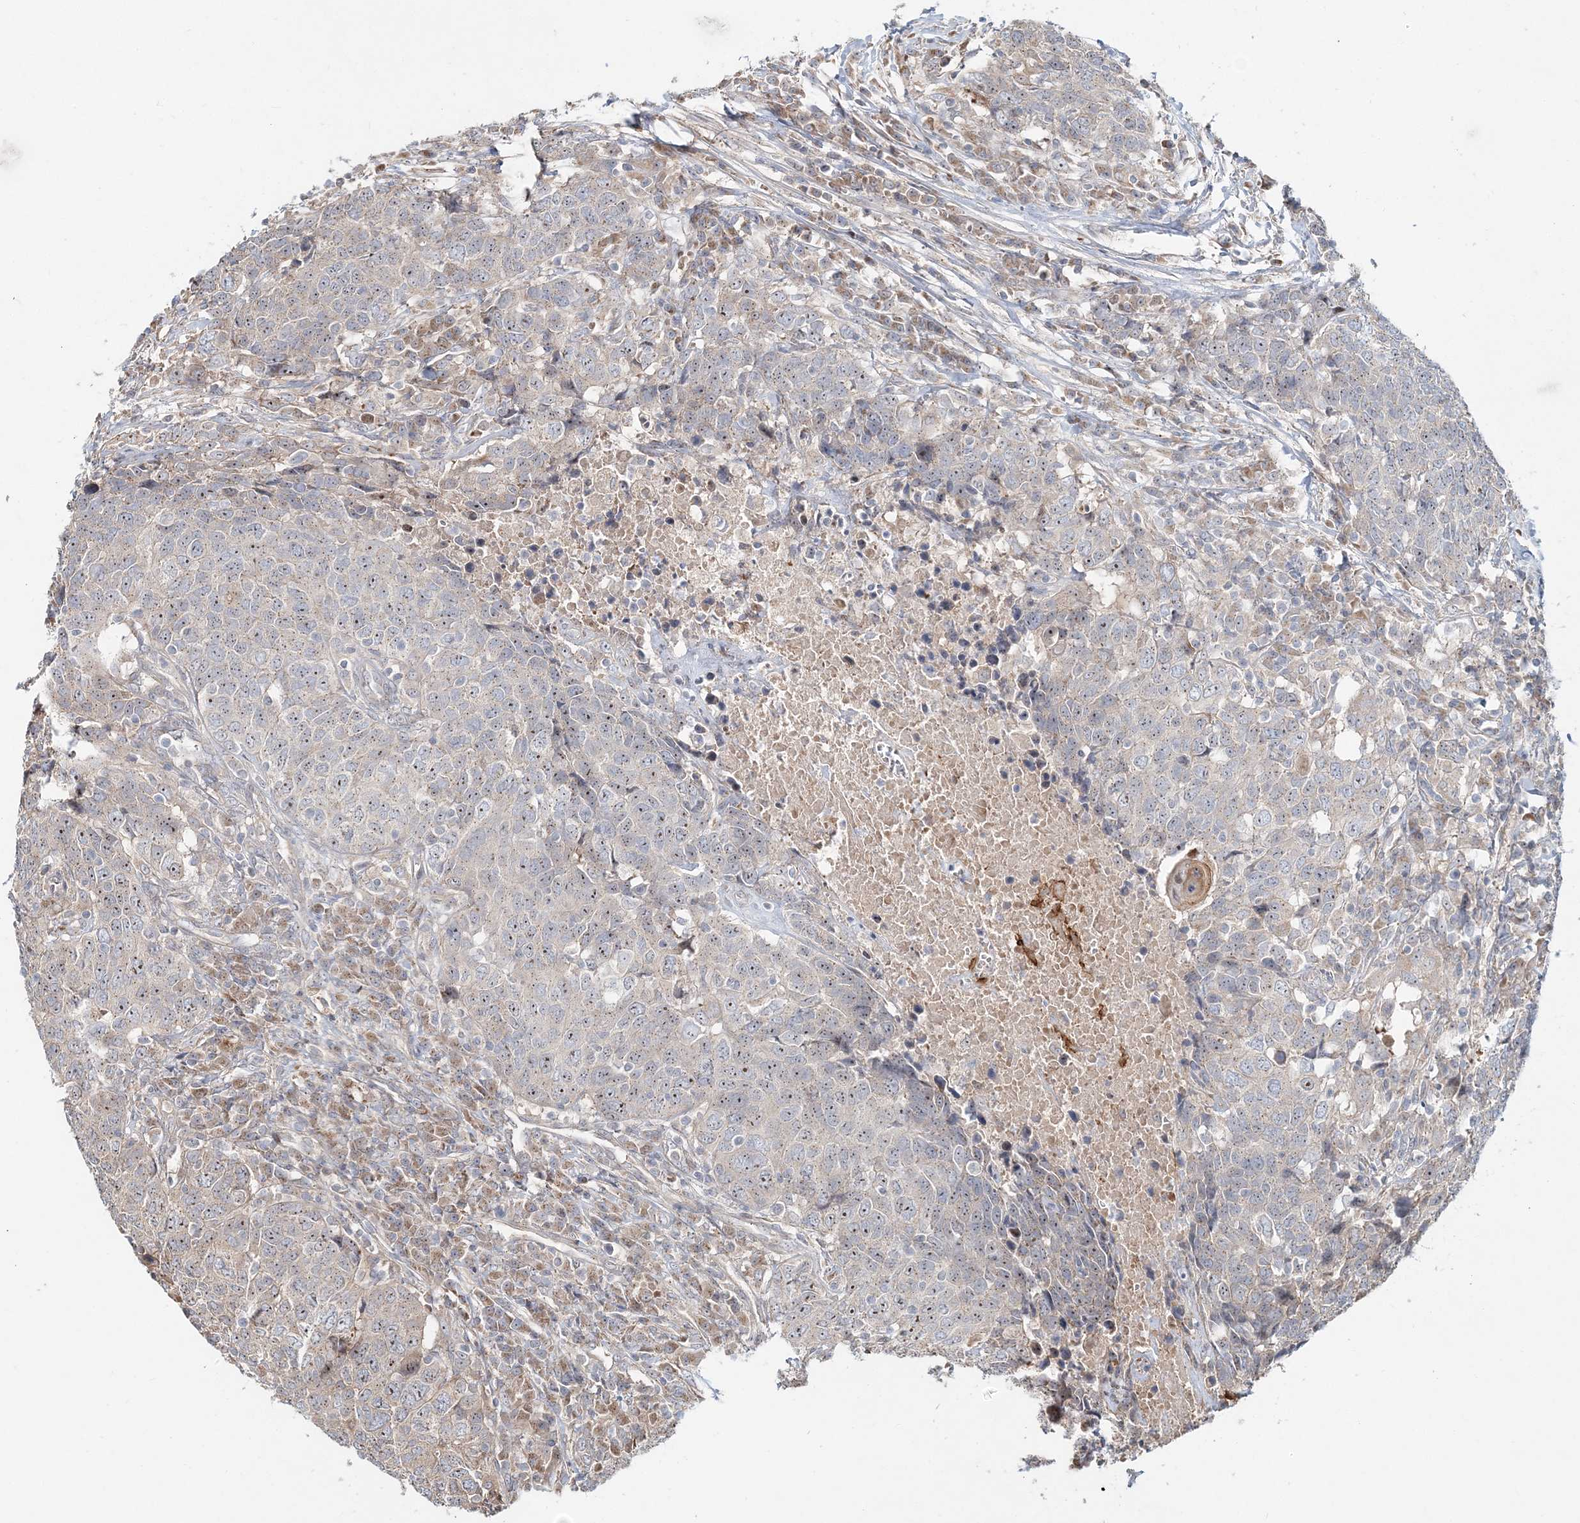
{"staining": {"intensity": "weak", "quantity": "25%-75%", "location": "nuclear"}, "tissue": "head and neck cancer", "cell_type": "Tumor cells", "image_type": "cancer", "snomed": [{"axis": "morphology", "description": "Squamous cell carcinoma, NOS"}, {"axis": "topography", "description": "Head-Neck"}], "caption": "A photomicrograph of head and neck cancer (squamous cell carcinoma) stained for a protein demonstrates weak nuclear brown staining in tumor cells.", "gene": "CXXC5", "patient": {"sex": "male", "age": 66}}